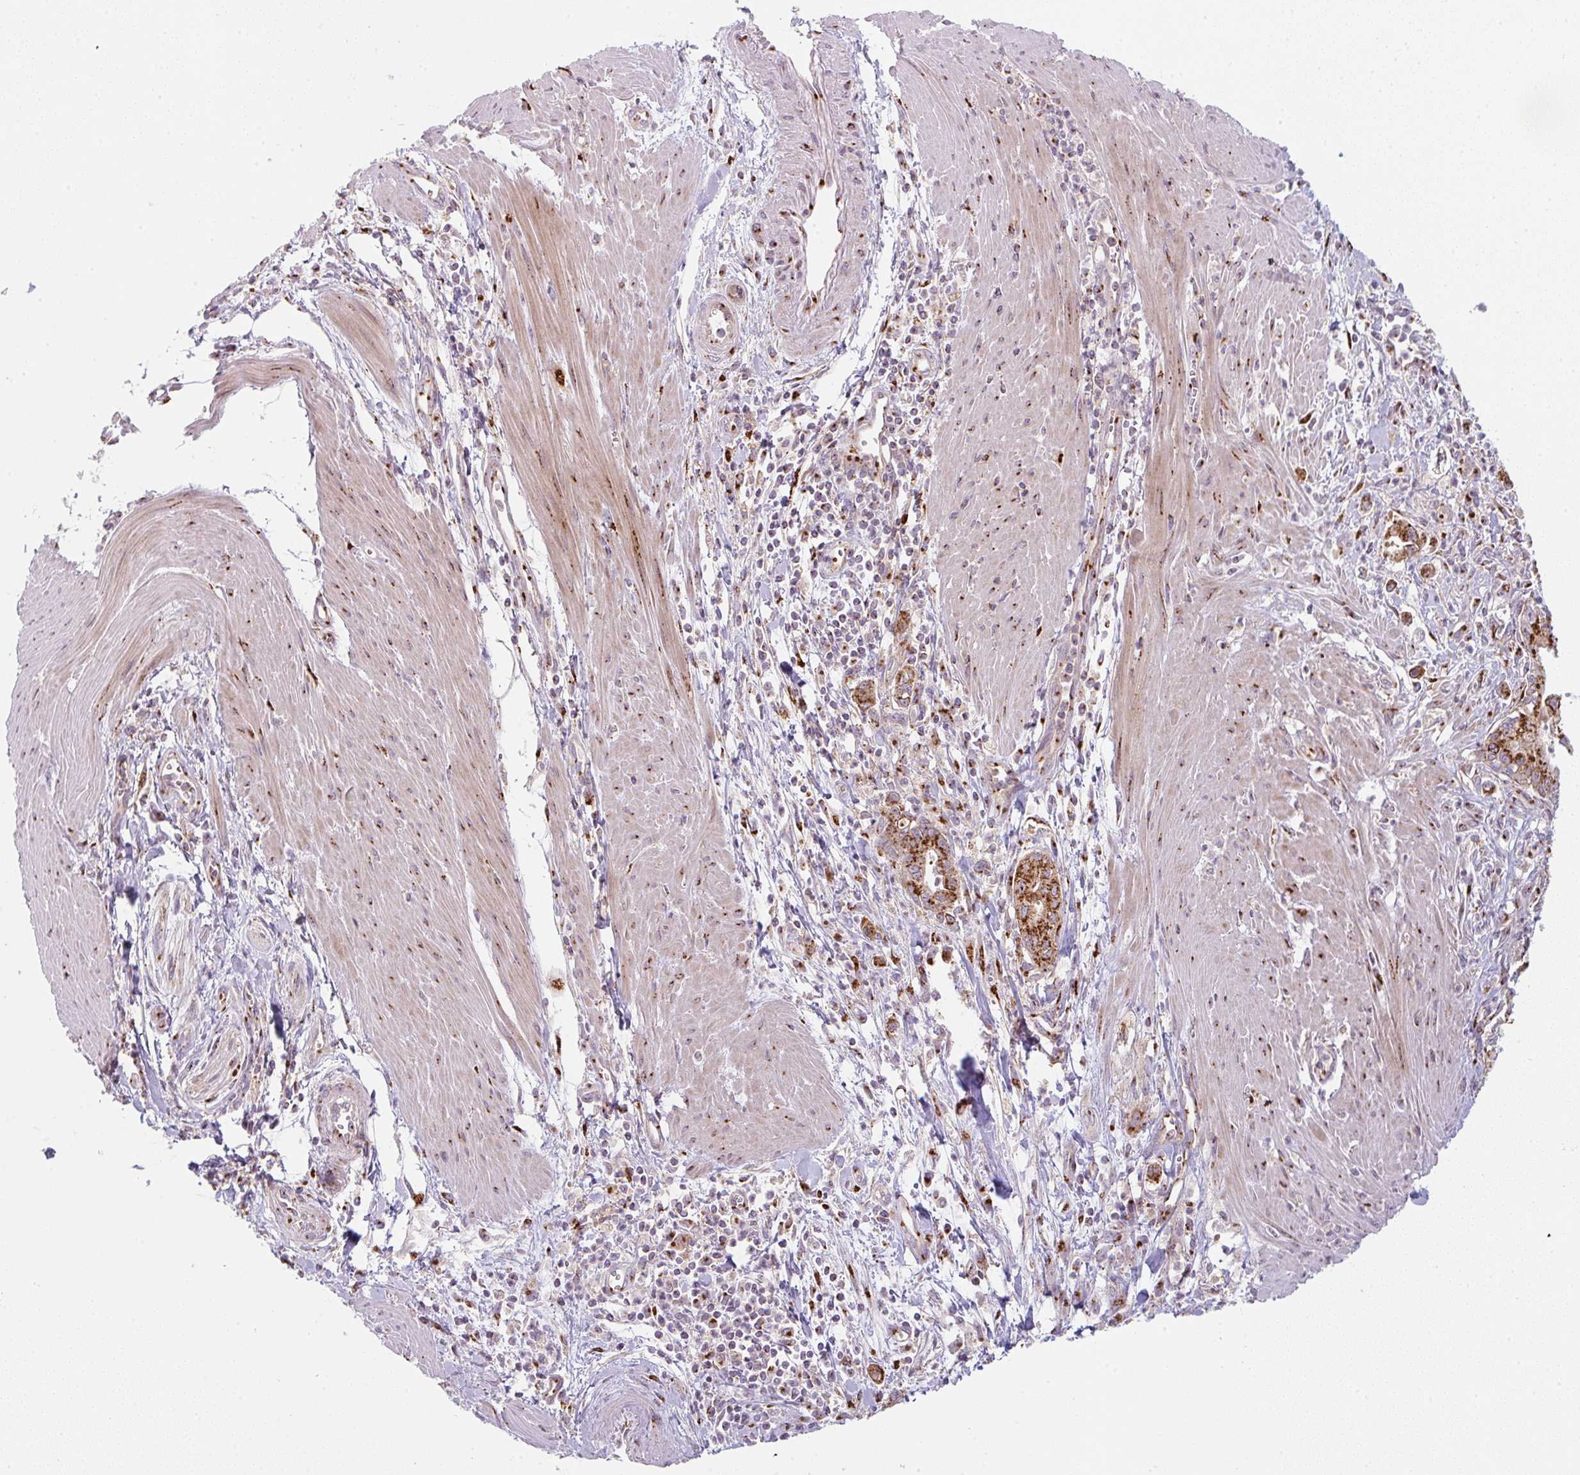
{"staining": {"intensity": "strong", "quantity": ">75%", "location": "cytoplasmic/membranous"}, "tissue": "pancreatic cancer", "cell_type": "Tumor cells", "image_type": "cancer", "snomed": [{"axis": "morphology", "description": "Adenocarcinoma, NOS"}, {"axis": "topography", "description": "Pancreas"}], "caption": "Adenocarcinoma (pancreatic) tissue shows strong cytoplasmic/membranous positivity in approximately >75% of tumor cells", "gene": "GVQW3", "patient": {"sex": "male", "age": 78}}